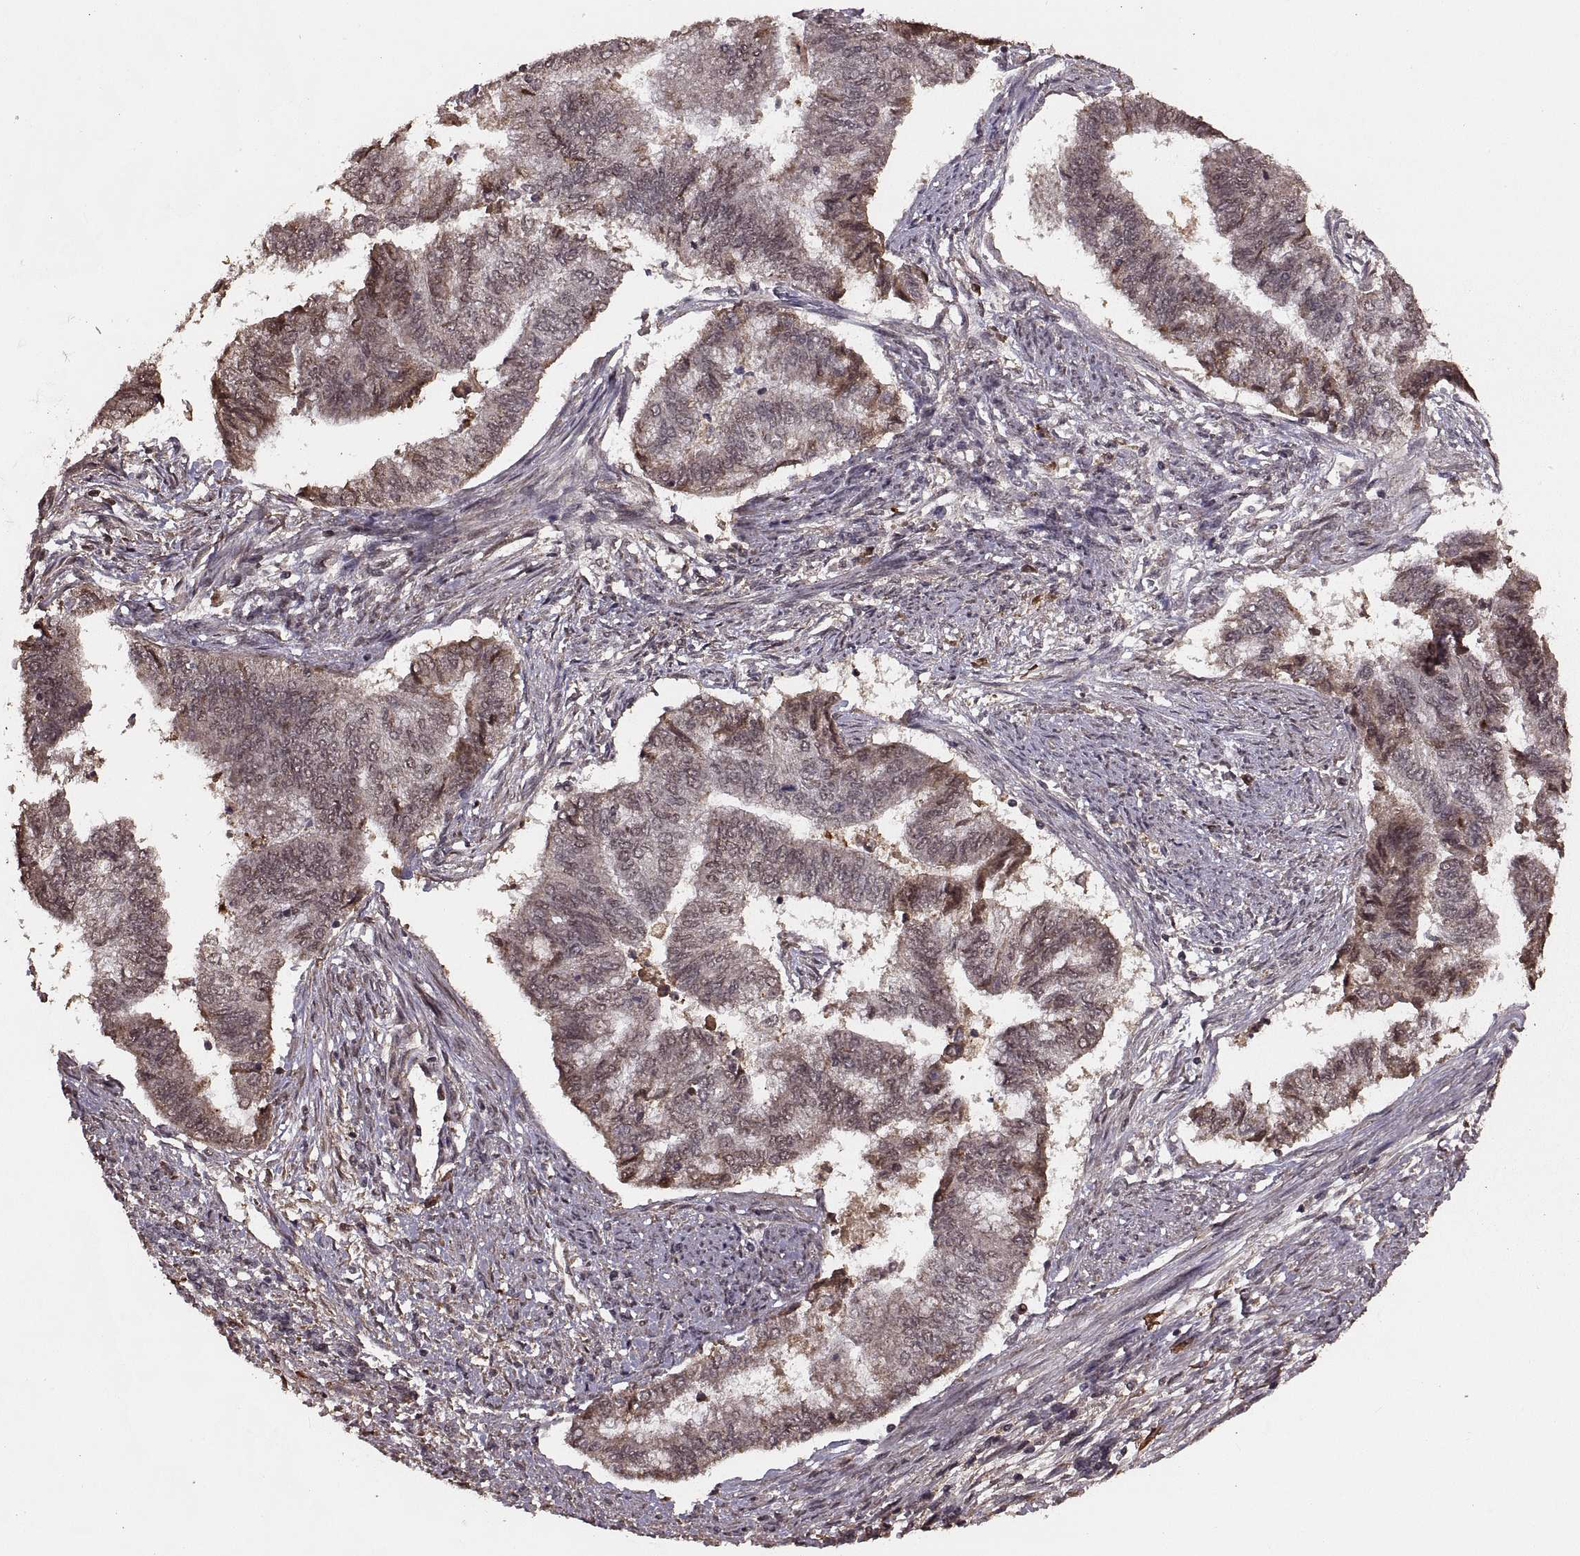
{"staining": {"intensity": "moderate", "quantity": "25%-75%", "location": "cytoplasmic/membranous"}, "tissue": "endometrial cancer", "cell_type": "Tumor cells", "image_type": "cancer", "snomed": [{"axis": "morphology", "description": "Adenocarcinoma, NOS"}, {"axis": "topography", "description": "Endometrium"}], "caption": "Approximately 25%-75% of tumor cells in human endometrial cancer display moderate cytoplasmic/membranous protein expression as visualized by brown immunohistochemical staining.", "gene": "RFT1", "patient": {"sex": "female", "age": 65}}